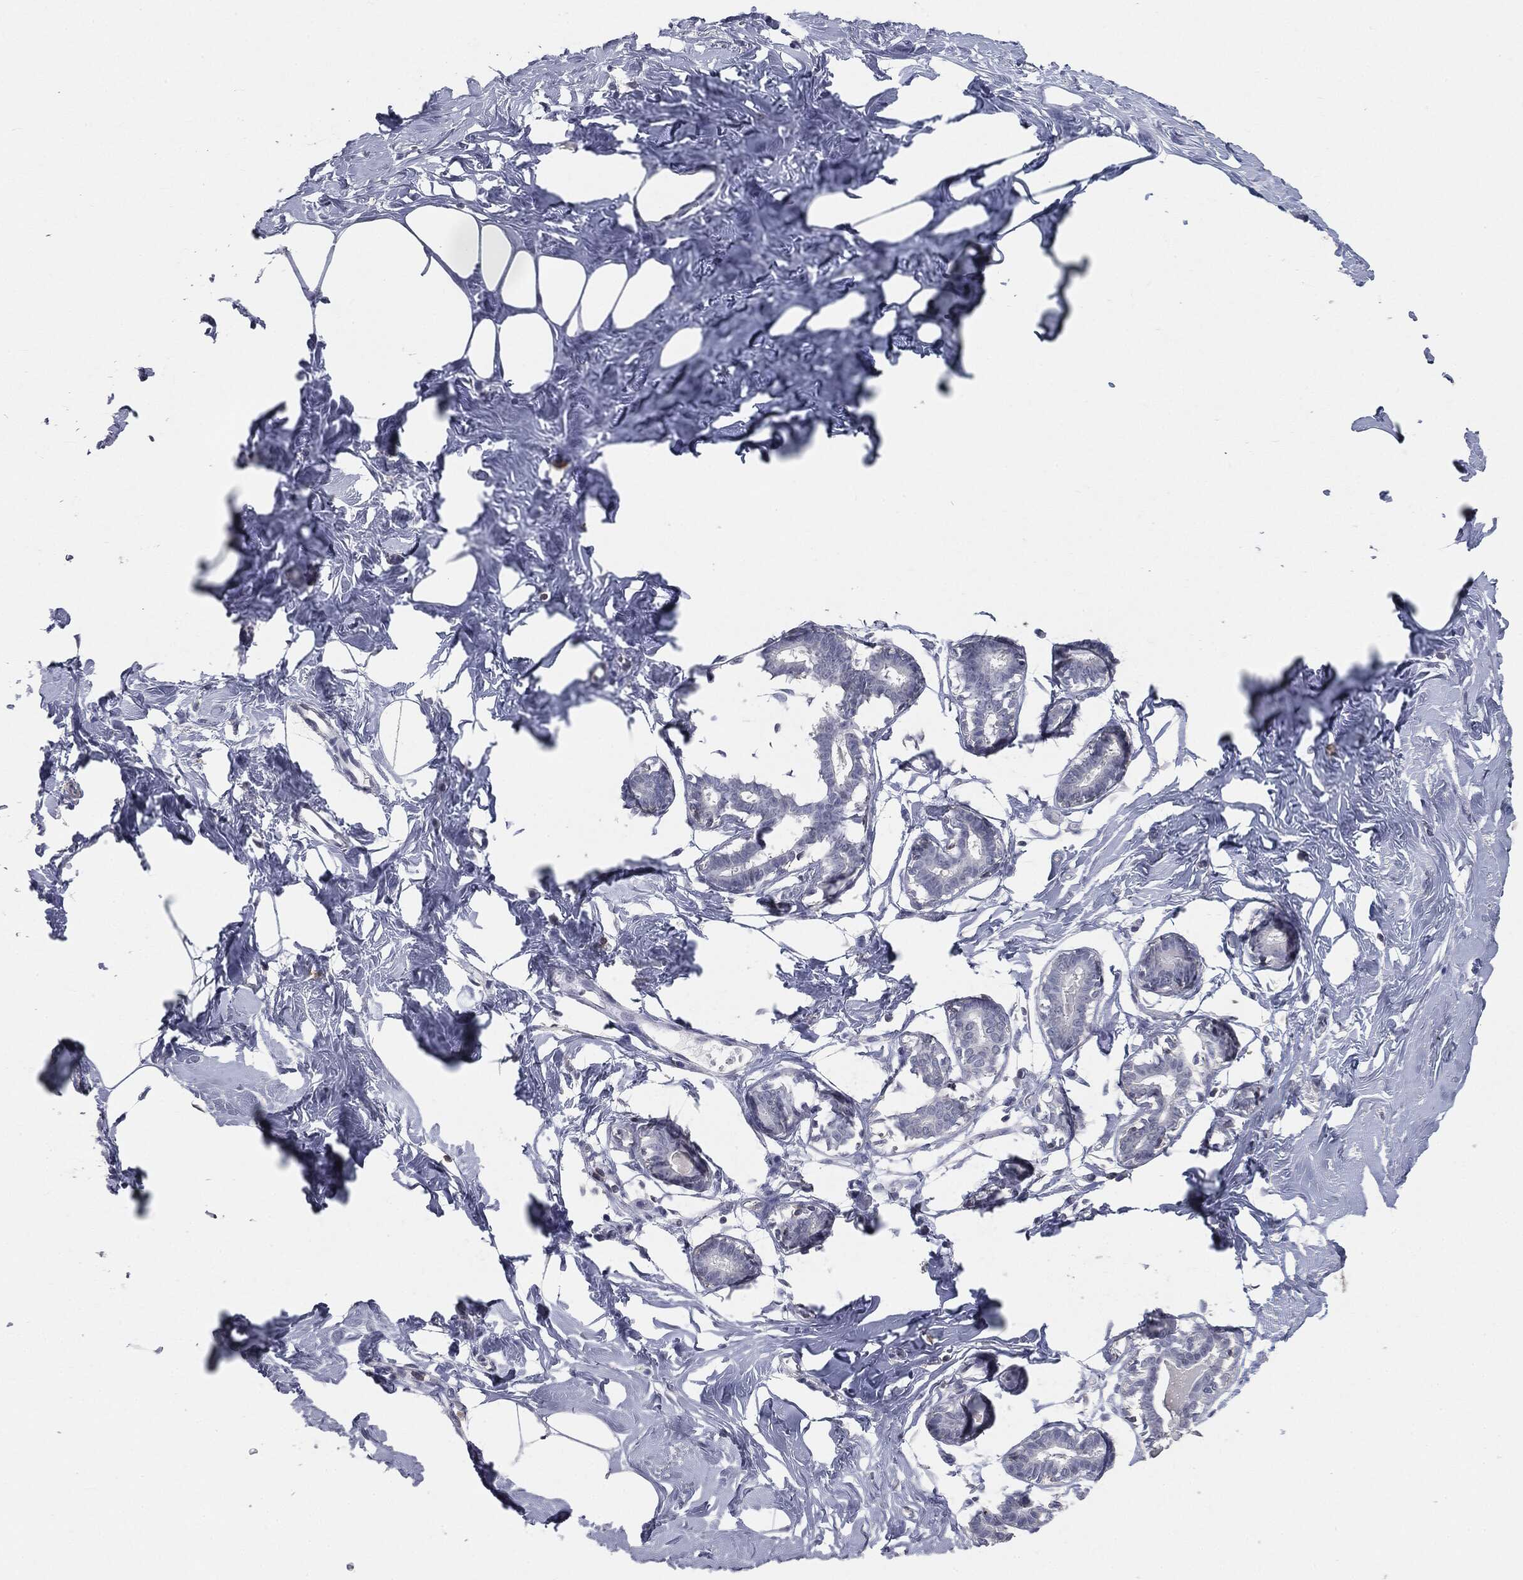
{"staining": {"intensity": "negative", "quantity": "none", "location": "none"}, "tissue": "breast", "cell_type": "Adipocytes", "image_type": "normal", "snomed": [{"axis": "morphology", "description": "Normal tissue, NOS"}, {"axis": "morphology", "description": "Lobular carcinoma, in situ"}, {"axis": "topography", "description": "Breast"}], "caption": "Breast stained for a protein using immunohistochemistry (IHC) shows no staining adipocytes.", "gene": "SLC2A2", "patient": {"sex": "female", "age": 35}}